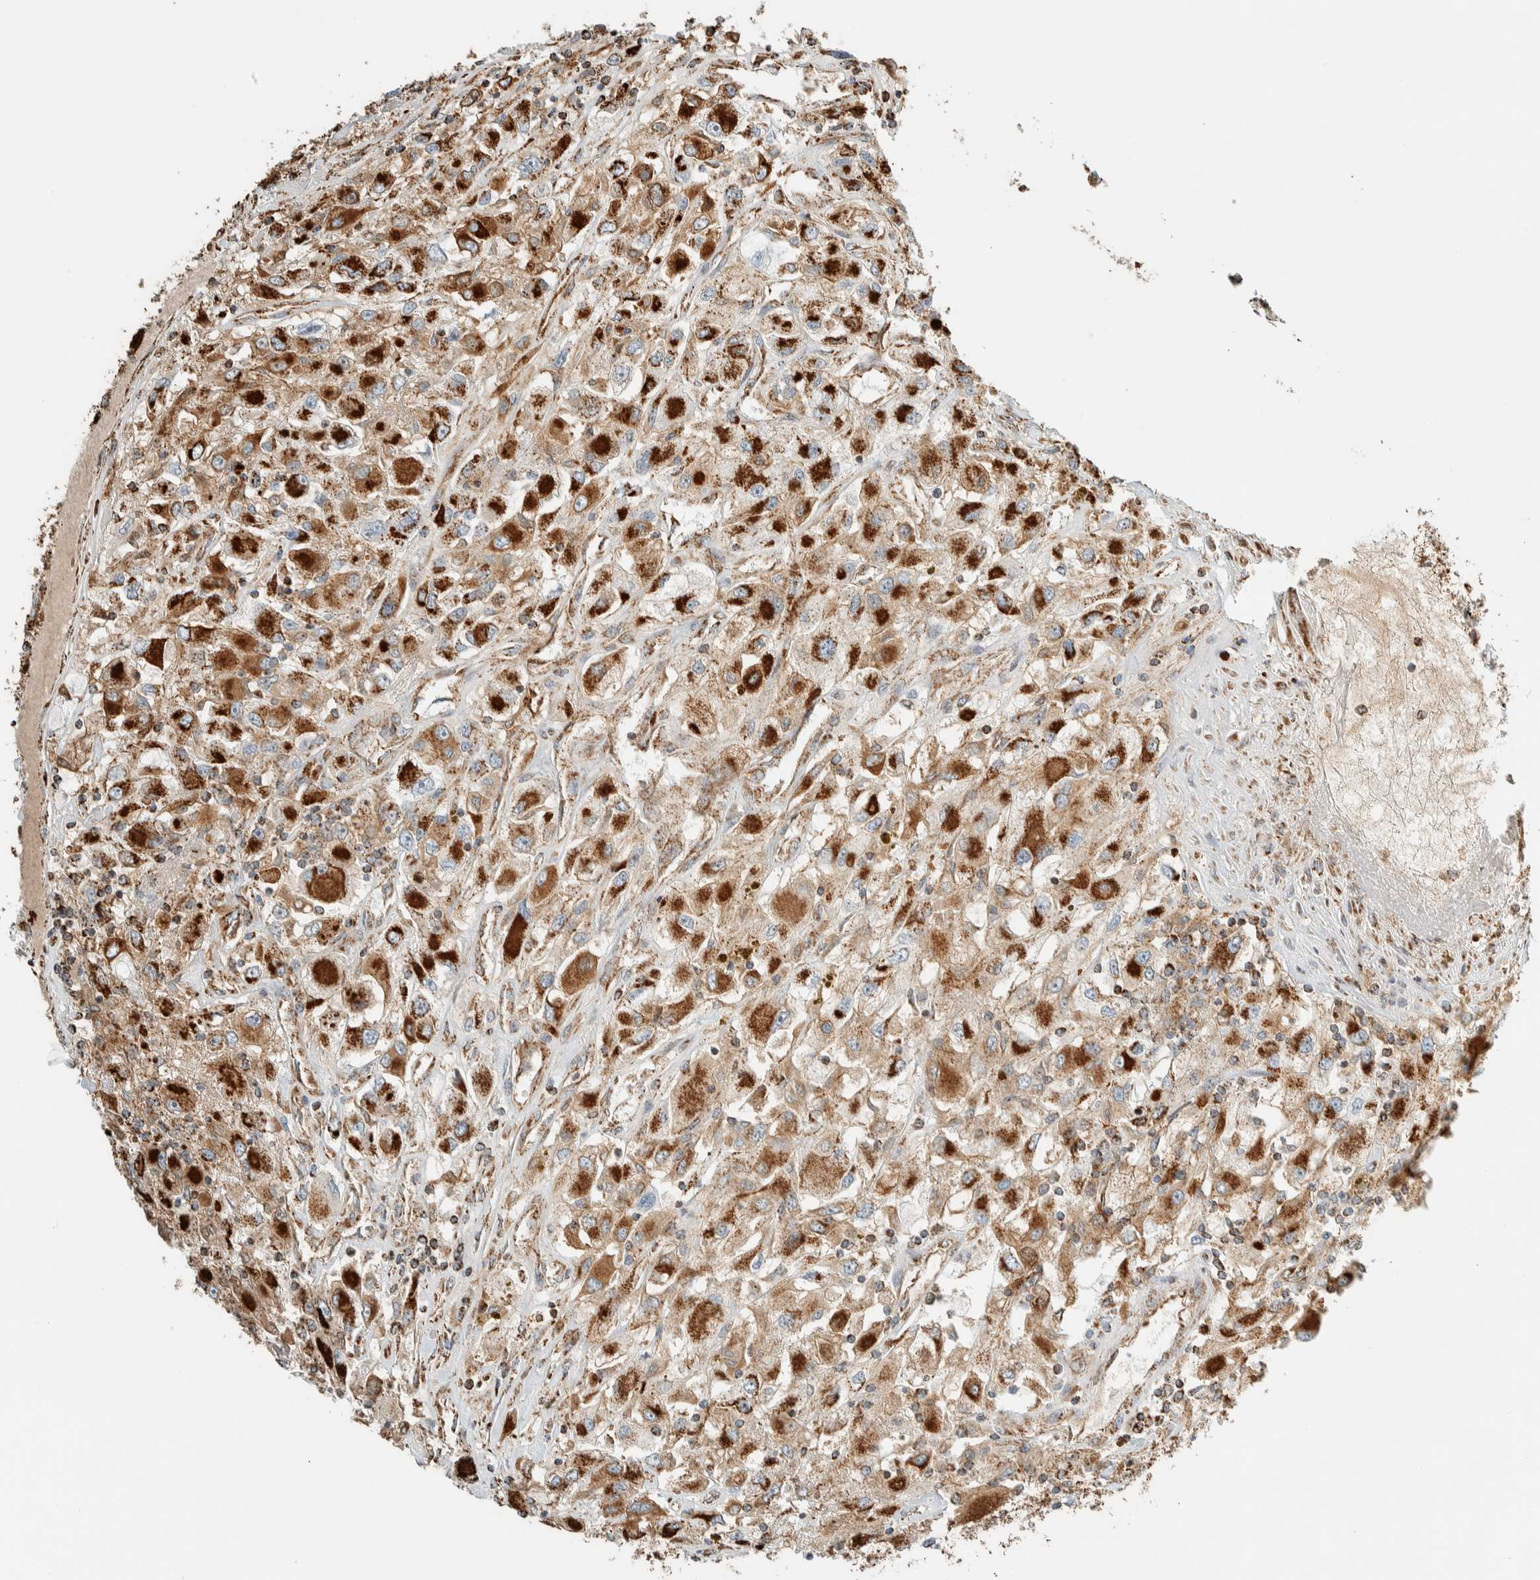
{"staining": {"intensity": "strong", "quantity": ">75%", "location": "cytoplasmic/membranous"}, "tissue": "renal cancer", "cell_type": "Tumor cells", "image_type": "cancer", "snomed": [{"axis": "morphology", "description": "Adenocarcinoma, NOS"}, {"axis": "topography", "description": "Kidney"}], "caption": "High-power microscopy captured an IHC histopathology image of renal cancer, revealing strong cytoplasmic/membranous expression in approximately >75% of tumor cells. Using DAB (3,3'-diaminobenzidine) (brown) and hematoxylin (blue) stains, captured at high magnification using brightfield microscopy.", "gene": "ZNF454", "patient": {"sex": "female", "age": 52}}